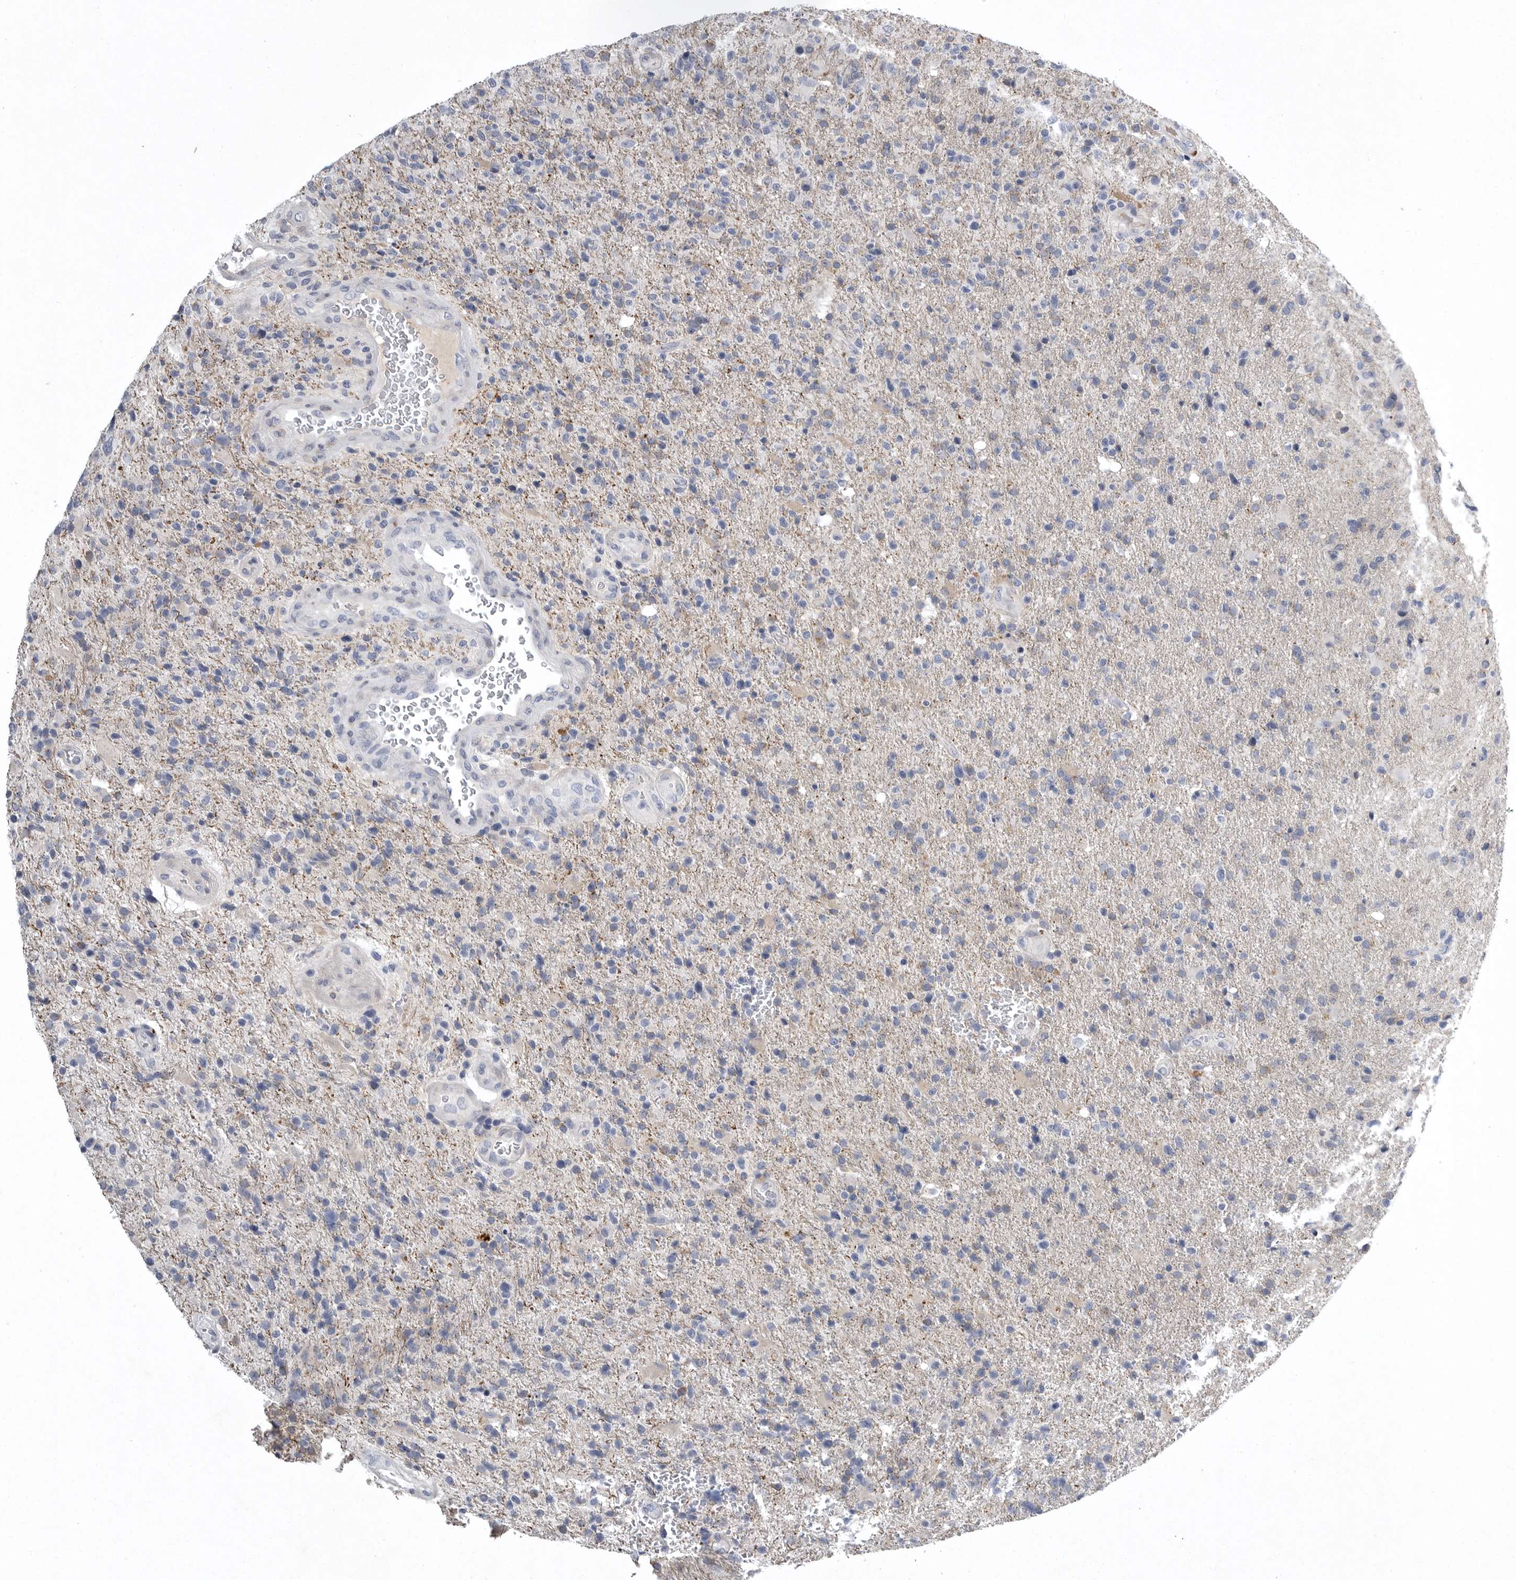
{"staining": {"intensity": "negative", "quantity": "none", "location": "none"}, "tissue": "glioma", "cell_type": "Tumor cells", "image_type": "cancer", "snomed": [{"axis": "morphology", "description": "Glioma, malignant, High grade"}, {"axis": "topography", "description": "Brain"}], "caption": "An immunohistochemistry photomicrograph of malignant glioma (high-grade) is shown. There is no staining in tumor cells of malignant glioma (high-grade). Brightfield microscopy of IHC stained with DAB (3,3'-diaminobenzidine) (brown) and hematoxylin (blue), captured at high magnification.", "gene": "CRP", "patient": {"sex": "male", "age": 72}}